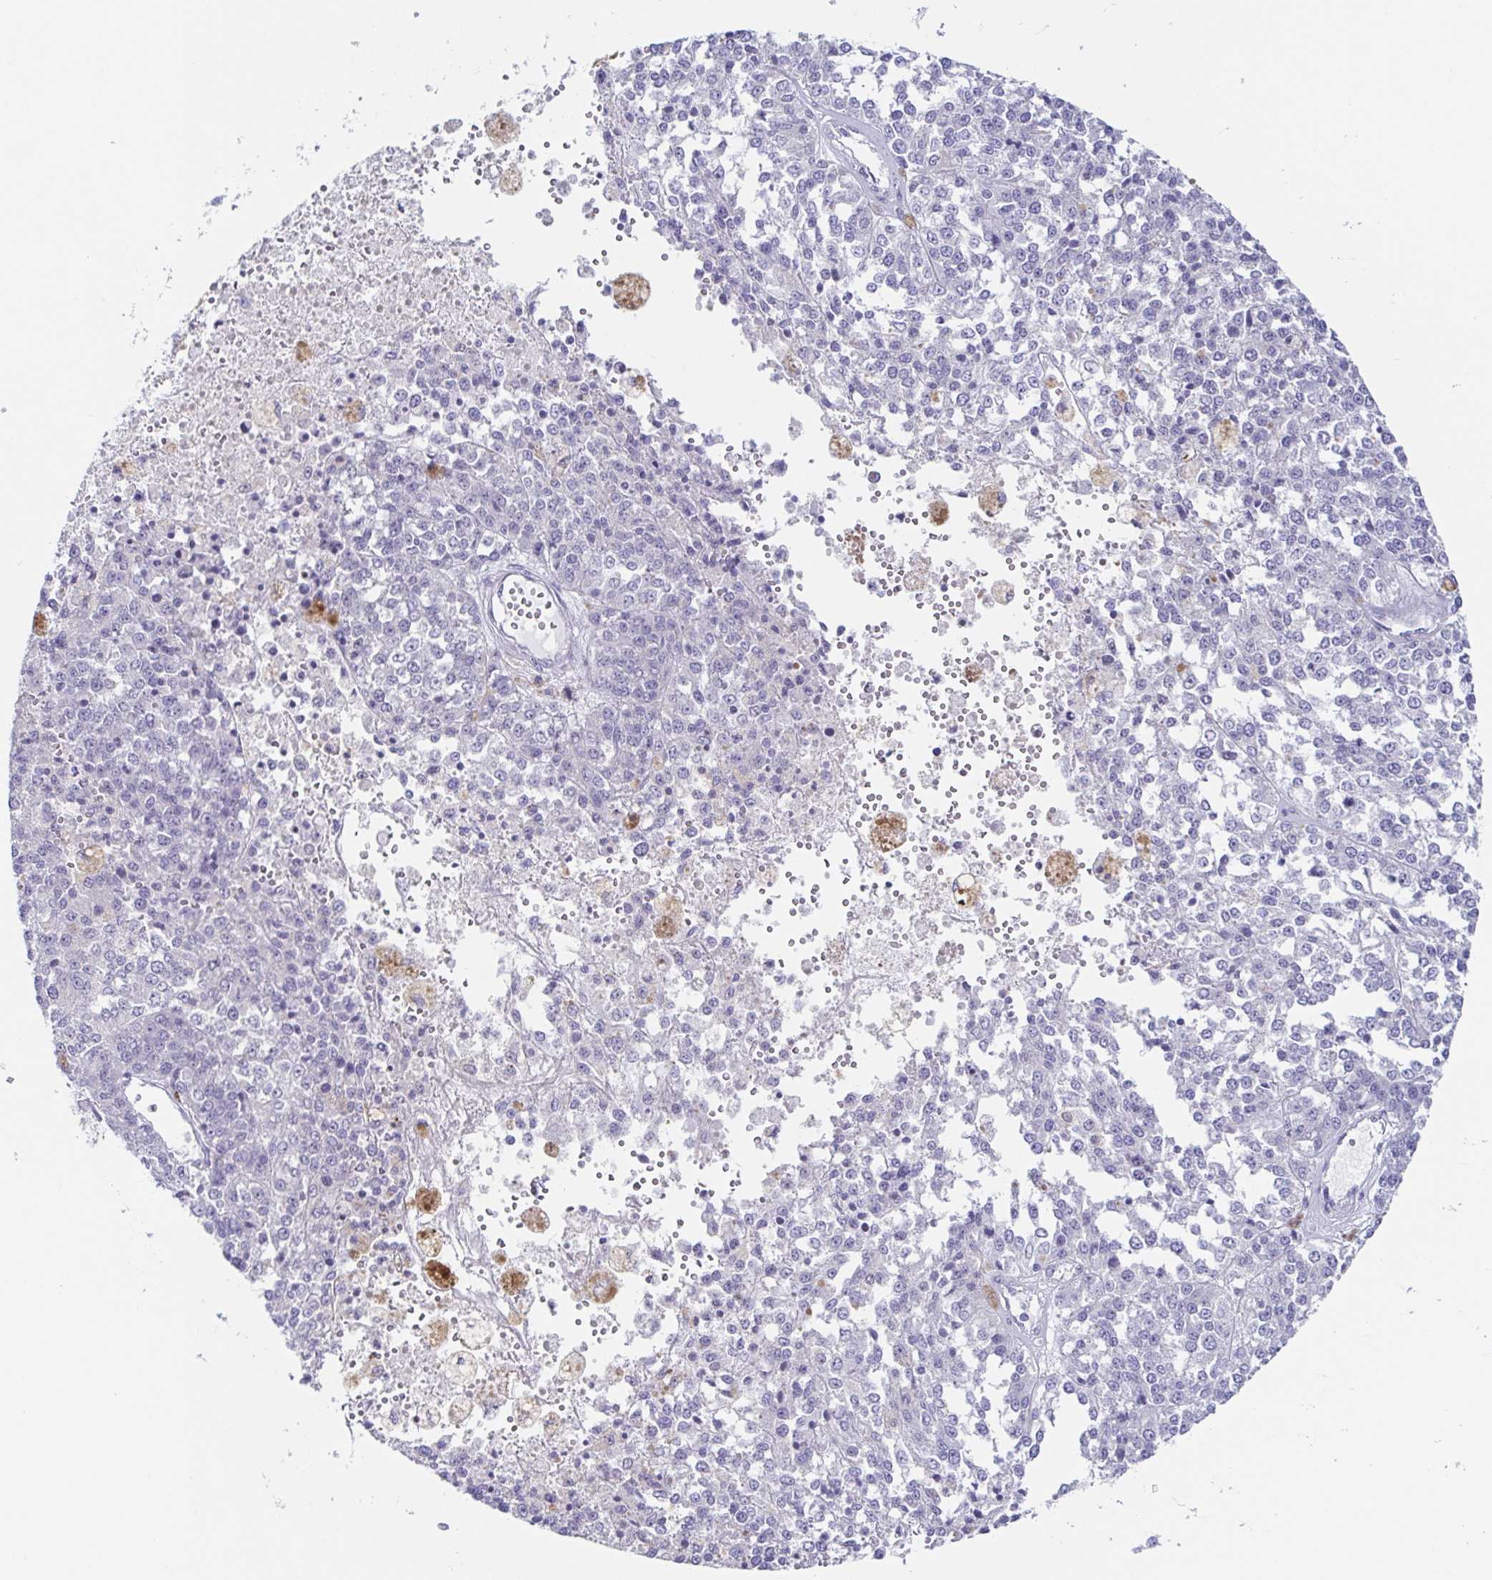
{"staining": {"intensity": "negative", "quantity": "none", "location": "none"}, "tissue": "melanoma", "cell_type": "Tumor cells", "image_type": "cancer", "snomed": [{"axis": "morphology", "description": "Malignant melanoma, Metastatic site"}, {"axis": "topography", "description": "Lymph node"}], "caption": "DAB (3,3'-diaminobenzidine) immunohistochemical staining of human malignant melanoma (metastatic site) shows no significant staining in tumor cells.", "gene": "HTR2A", "patient": {"sex": "female", "age": 64}}